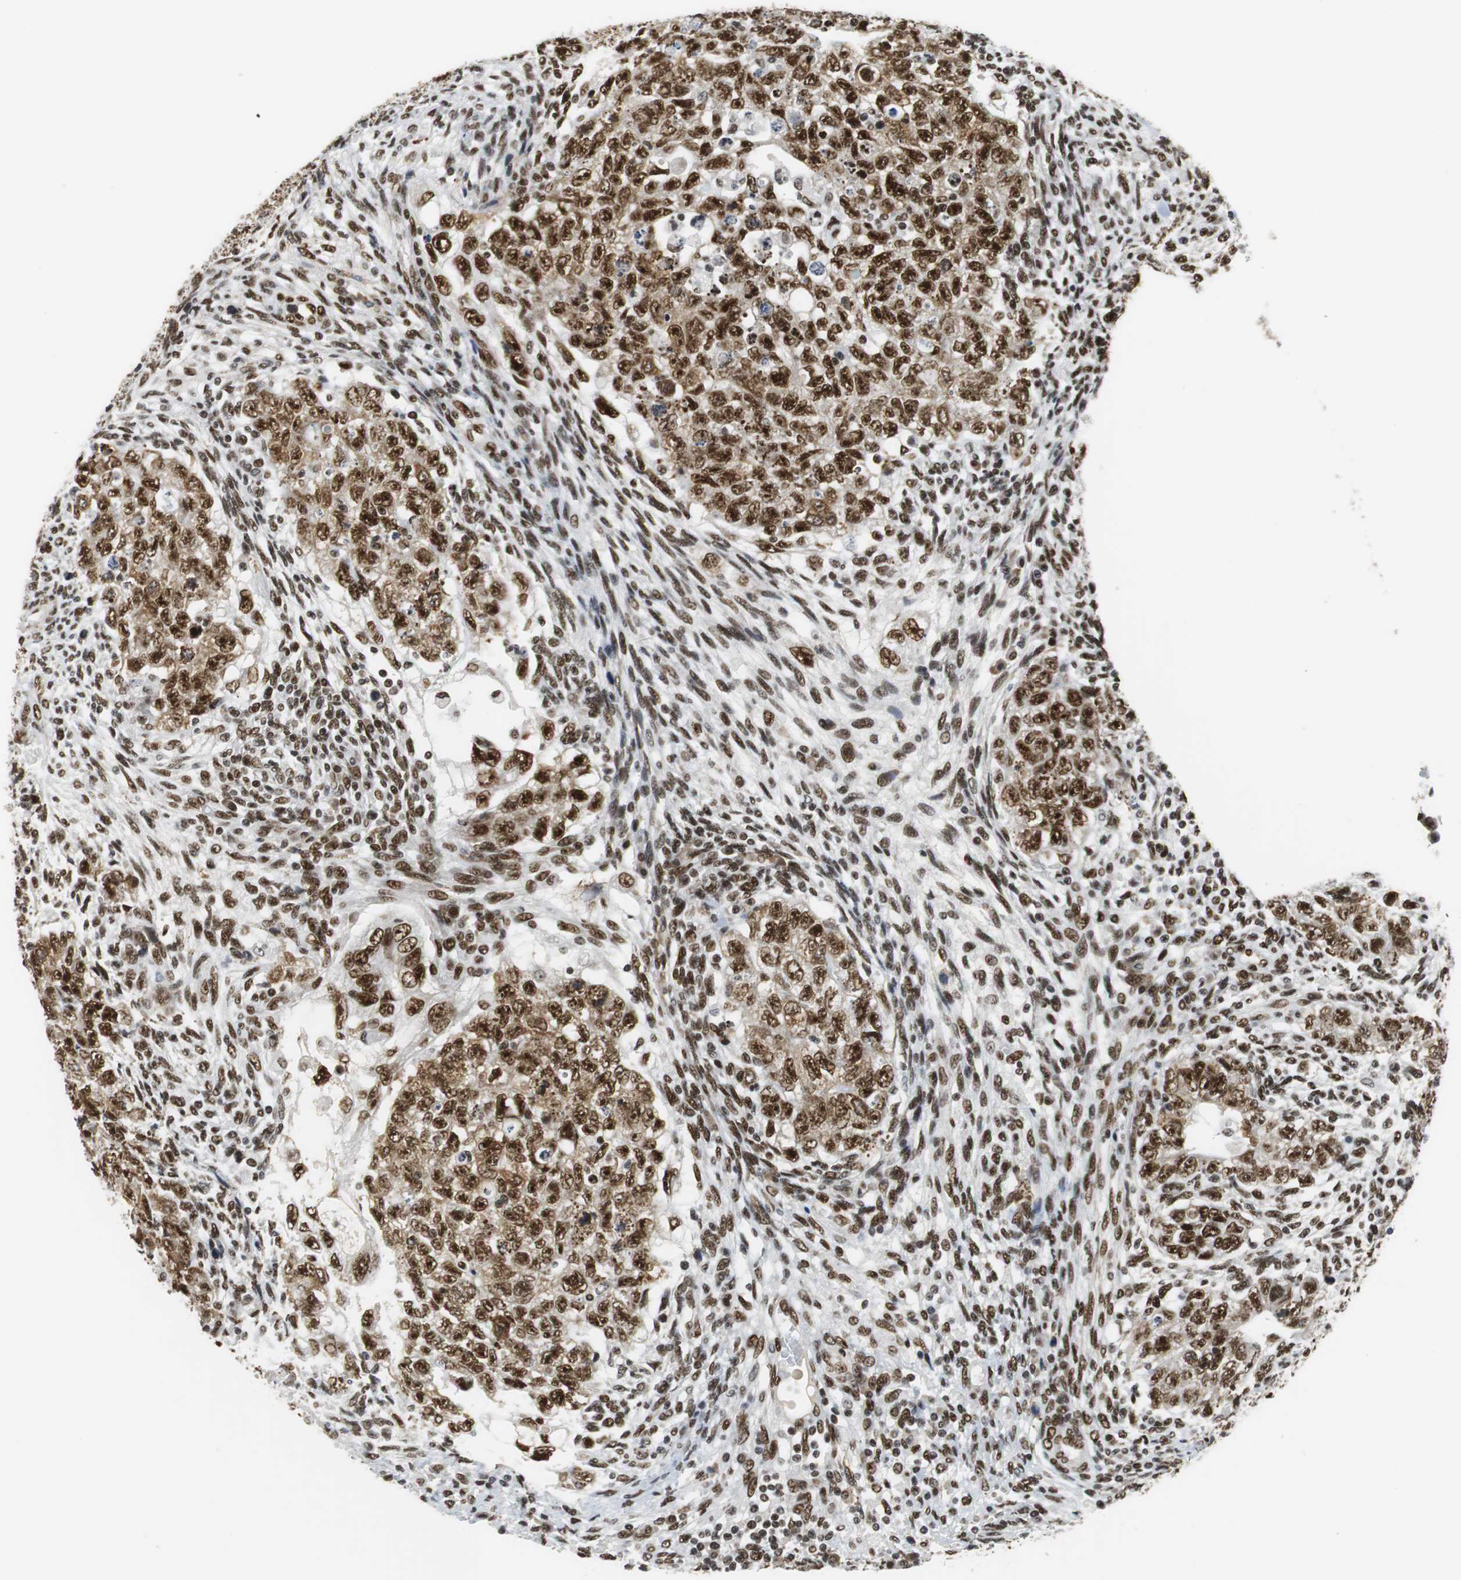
{"staining": {"intensity": "strong", "quantity": ">75%", "location": "cytoplasmic/membranous,nuclear"}, "tissue": "testis cancer", "cell_type": "Tumor cells", "image_type": "cancer", "snomed": [{"axis": "morphology", "description": "Normal tissue, NOS"}, {"axis": "morphology", "description": "Carcinoma, Embryonal, NOS"}, {"axis": "topography", "description": "Testis"}], "caption": "Brown immunohistochemical staining in human testis embryonal carcinoma shows strong cytoplasmic/membranous and nuclear expression in approximately >75% of tumor cells. The staining is performed using DAB brown chromogen to label protein expression. The nuclei are counter-stained blue using hematoxylin.", "gene": "PRKDC", "patient": {"sex": "male", "age": 36}}